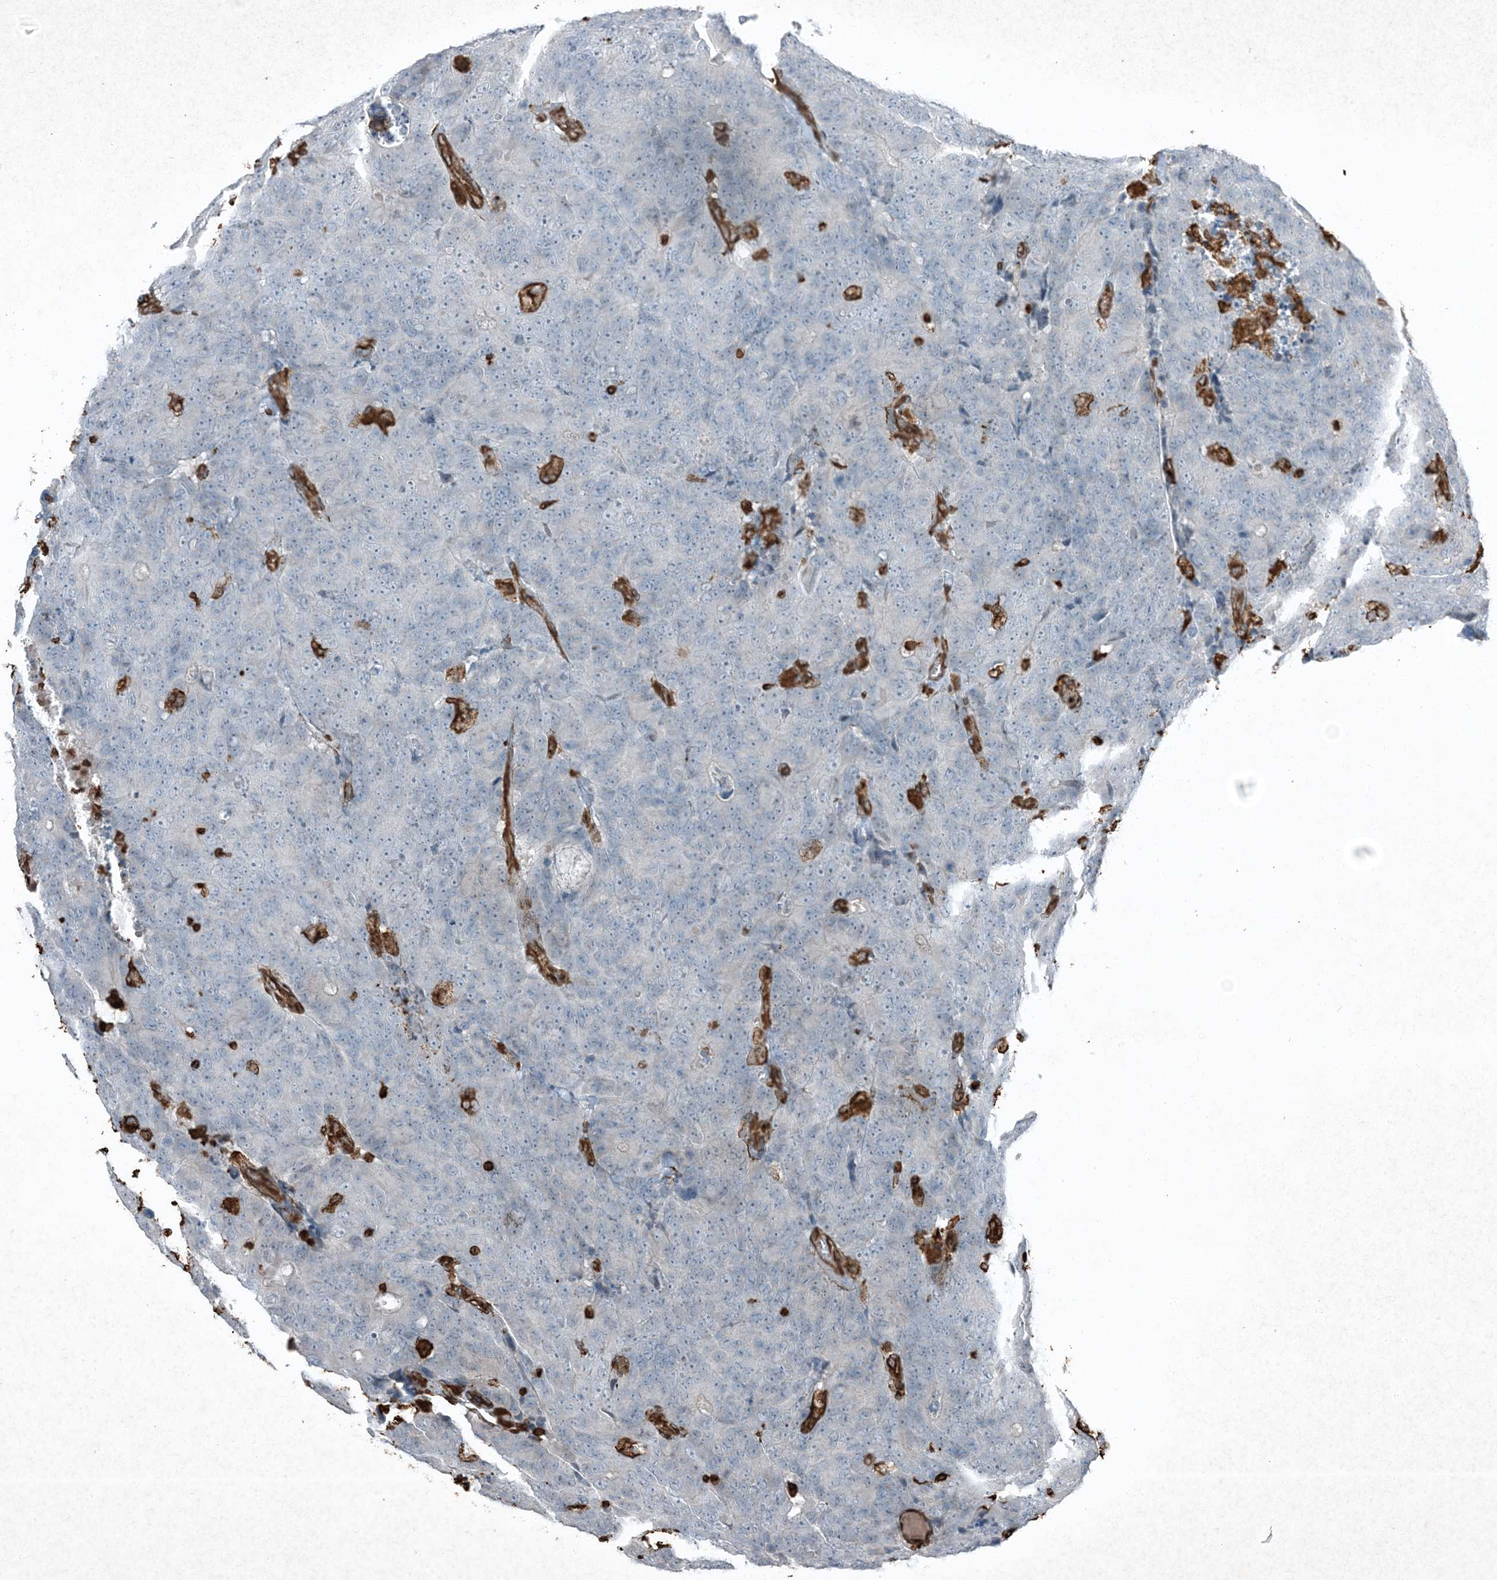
{"staining": {"intensity": "negative", "quantity": "none", "location": "none"}, "tissue": "colorectal cancer", "cell_type": "Tumor cells", "image_type": "cancer", "snomed": [{"axis": "morphology", "description": "Adenocarcinoma, NOS"}, {"axis": "topography", "description": "Colon"}], "caption": "This is an immunohistochemistry micrograph of human colorectal cancer (adenocarcinoma). There is no expression in tumor cells.", "gene": "RYK", "patient": {"sex": "female", "age": 86}}